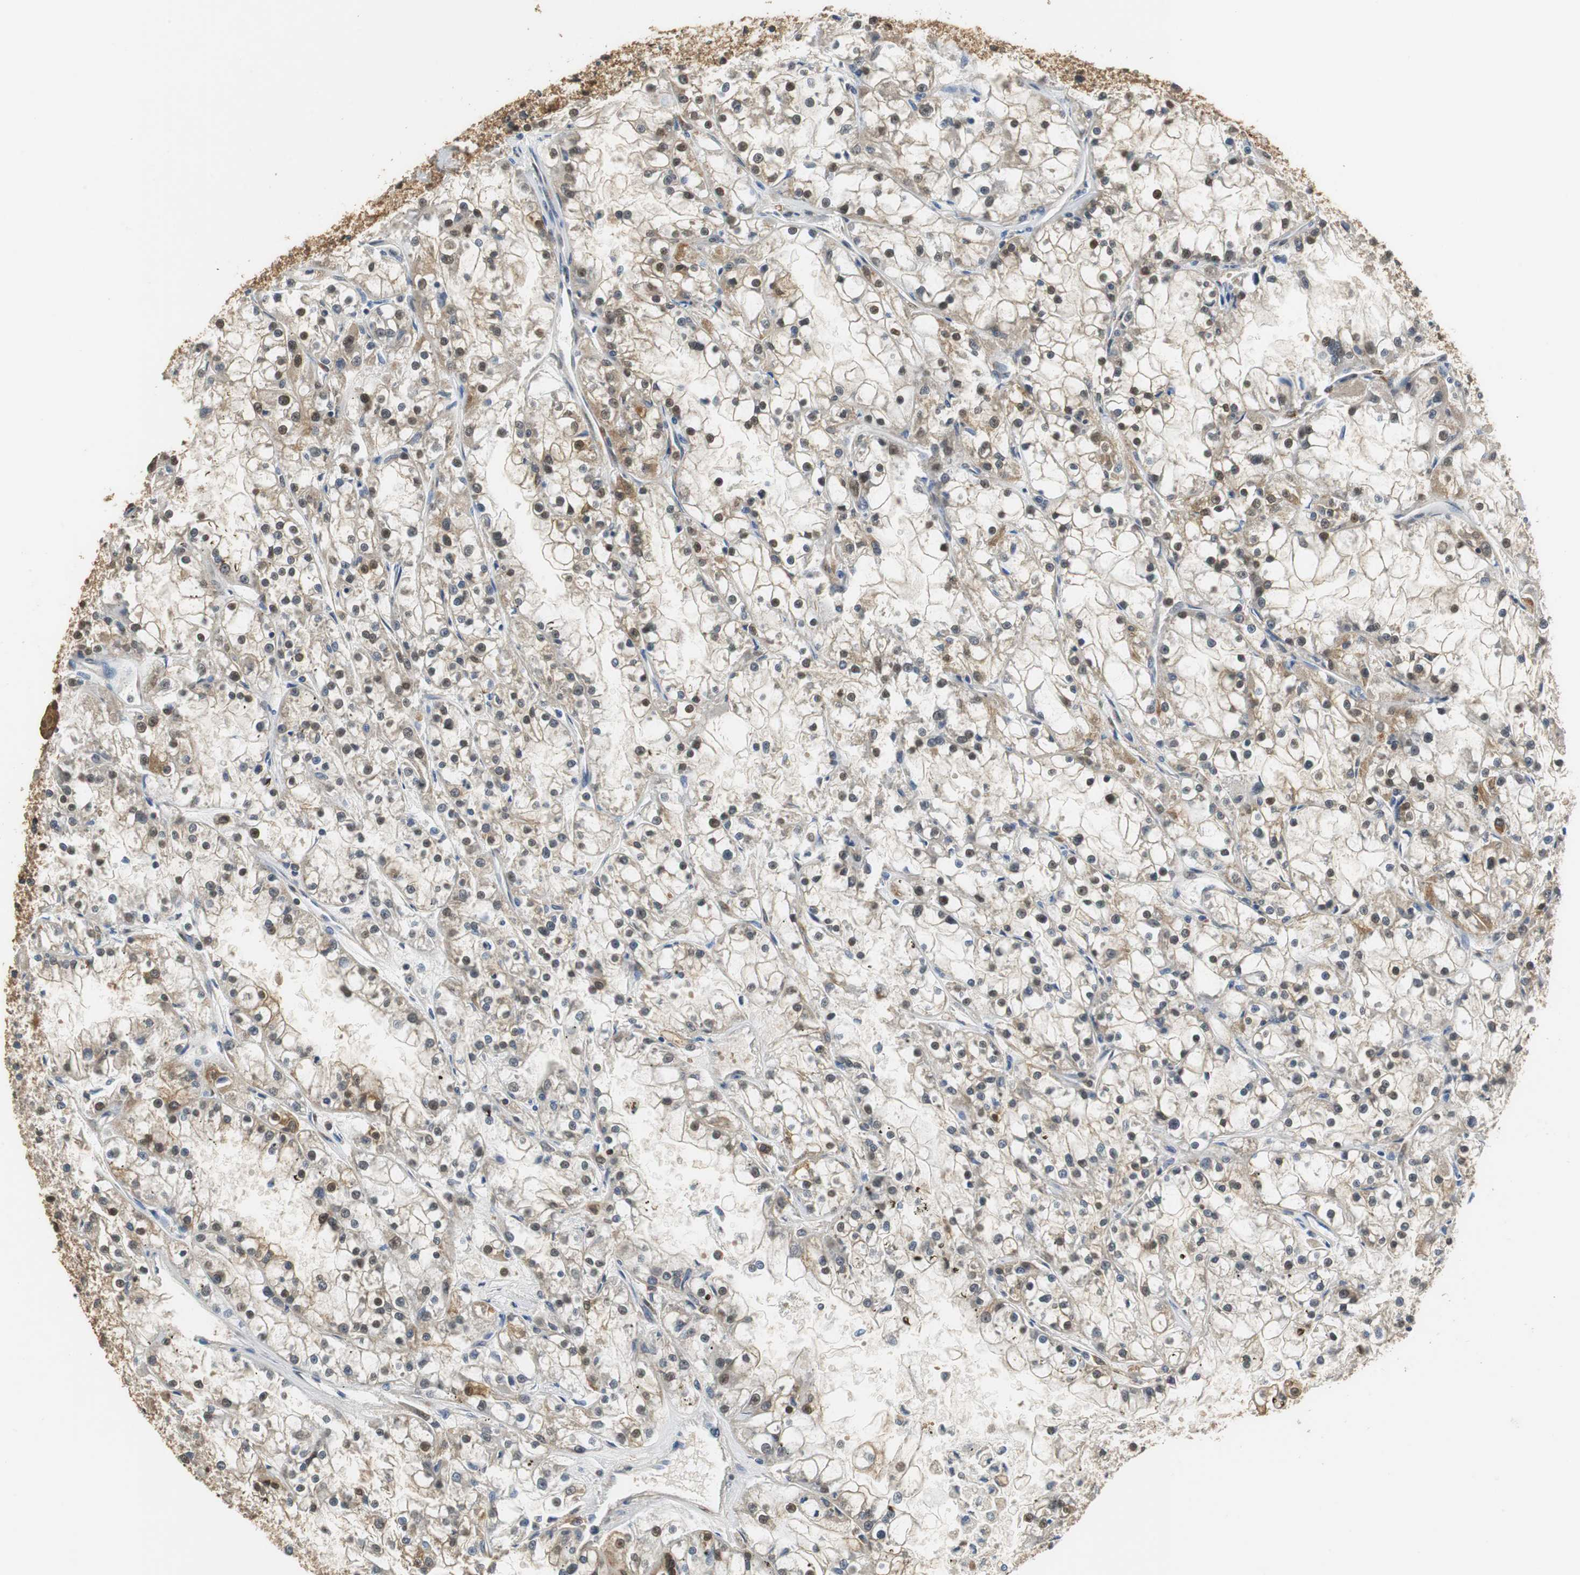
{"staining": {"intensity": "moderate", "quantity": ">75%", "location": "cytoplasmic/membranous,nuclear"}, "tissue": "renal cancer", "cell_type": "Tumor cells", "image_type": "cancer", "snomed": [{"axis": "morphology", "description": "Adenocarcinoma, NOS"}, {"axis": "topography", "description": "Kidney"}], "caption": "DAB (3,3'-diaminobenzidine) immunohistochemical staining of renal cancer demonstrates moderate cytoplasmic/membranous and nuclear protein staining in approximately >75% of tumor cells. (Stains: DAB in brown, nuclei in blue, Microscopy: brightfield microscopy at high magnification).", "gene": "UBQLN2", "patient": {"sex": "female", "age": 52}}